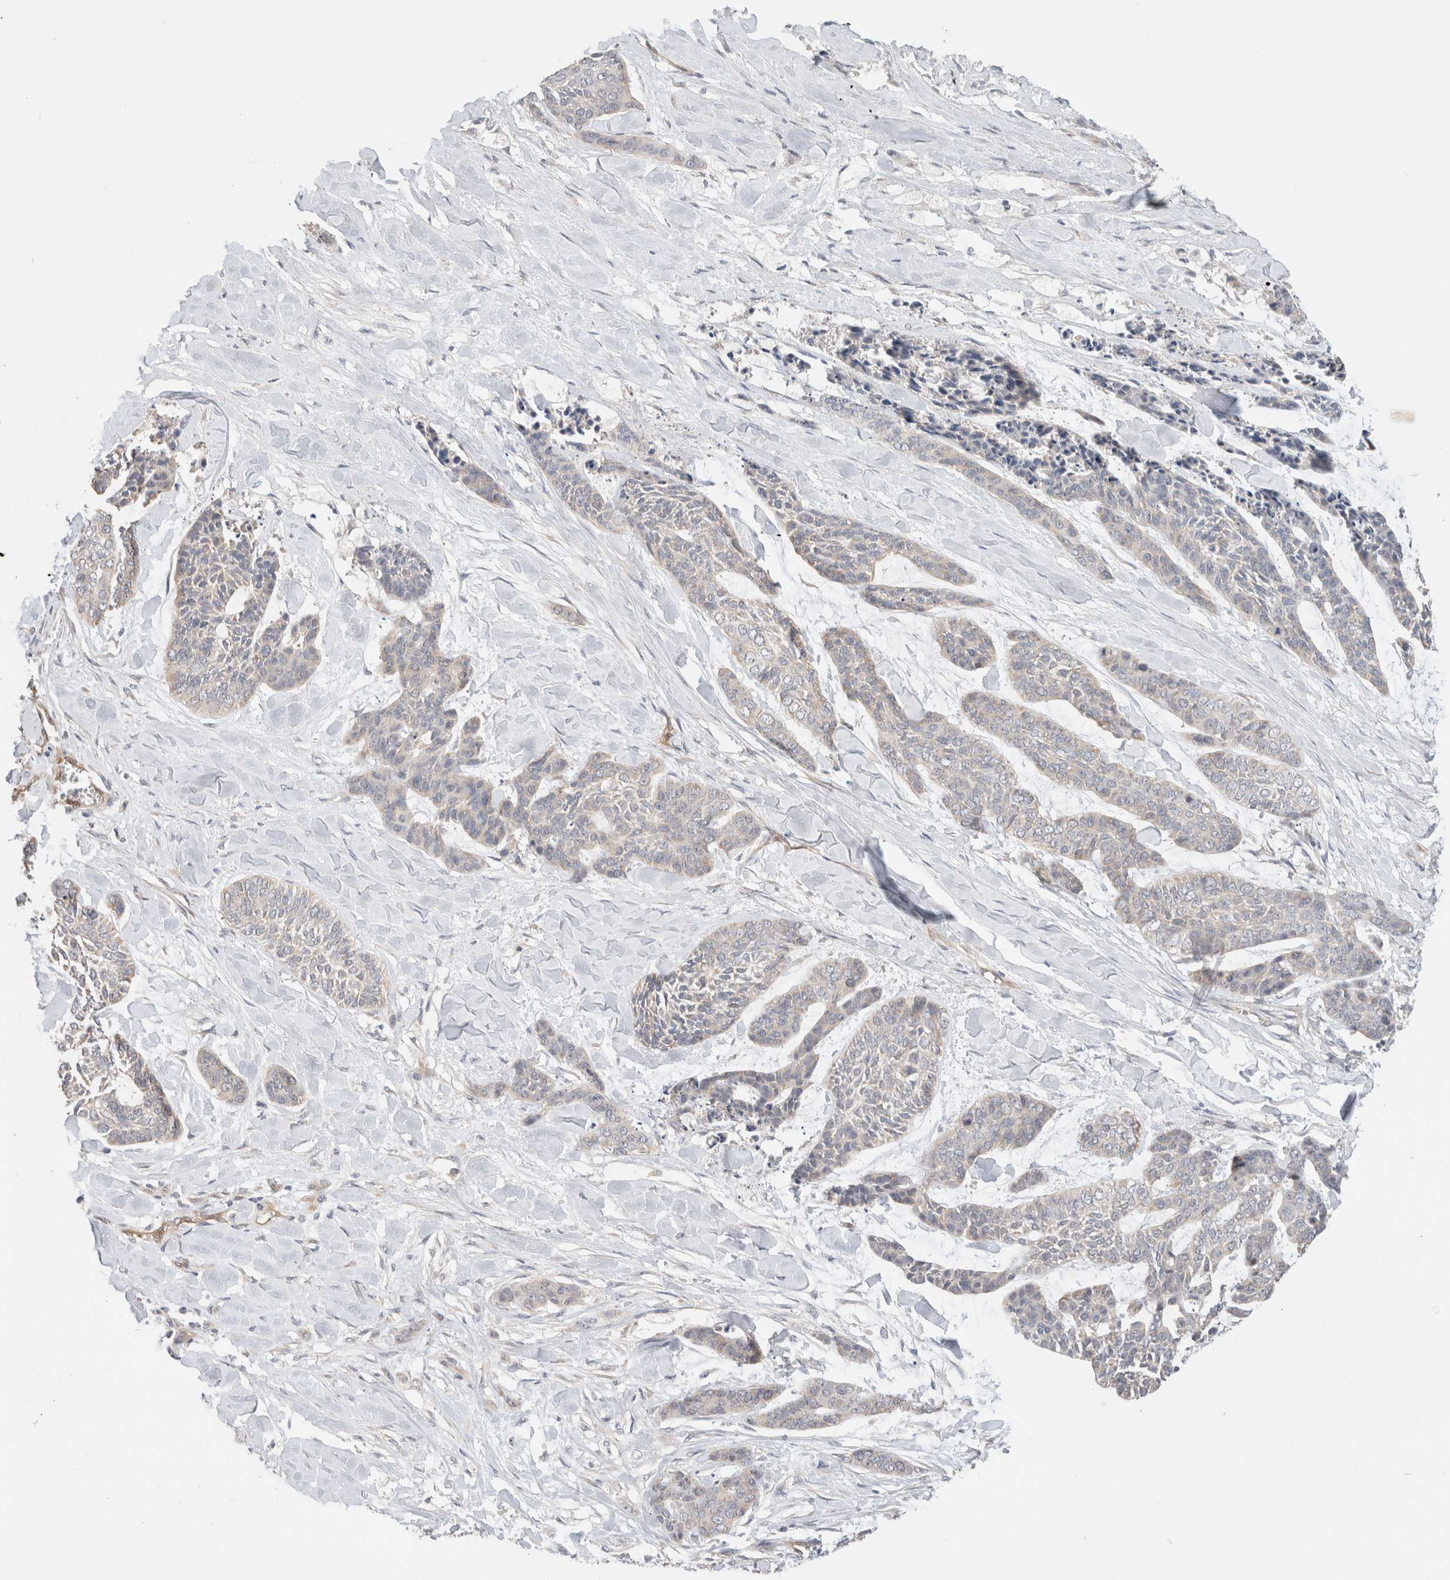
{"staining": {"intensity": "weak", "quantity": "<25%", "location": "cytoplasmic/membranous"}, "tissue": "skin cancer", "cell_type": "Tumor cells", "image_type": "cancer", "snomed": [{"axis": "morphology", "description": "Basal cell carcinoma"}, {"axis": "topography", "description": "Skin"}], "caption": "Tumor cells are negative for protein expression in human skin cancer.", "gene": "CA13", "patient": {"sex": "female", "age": 64}}